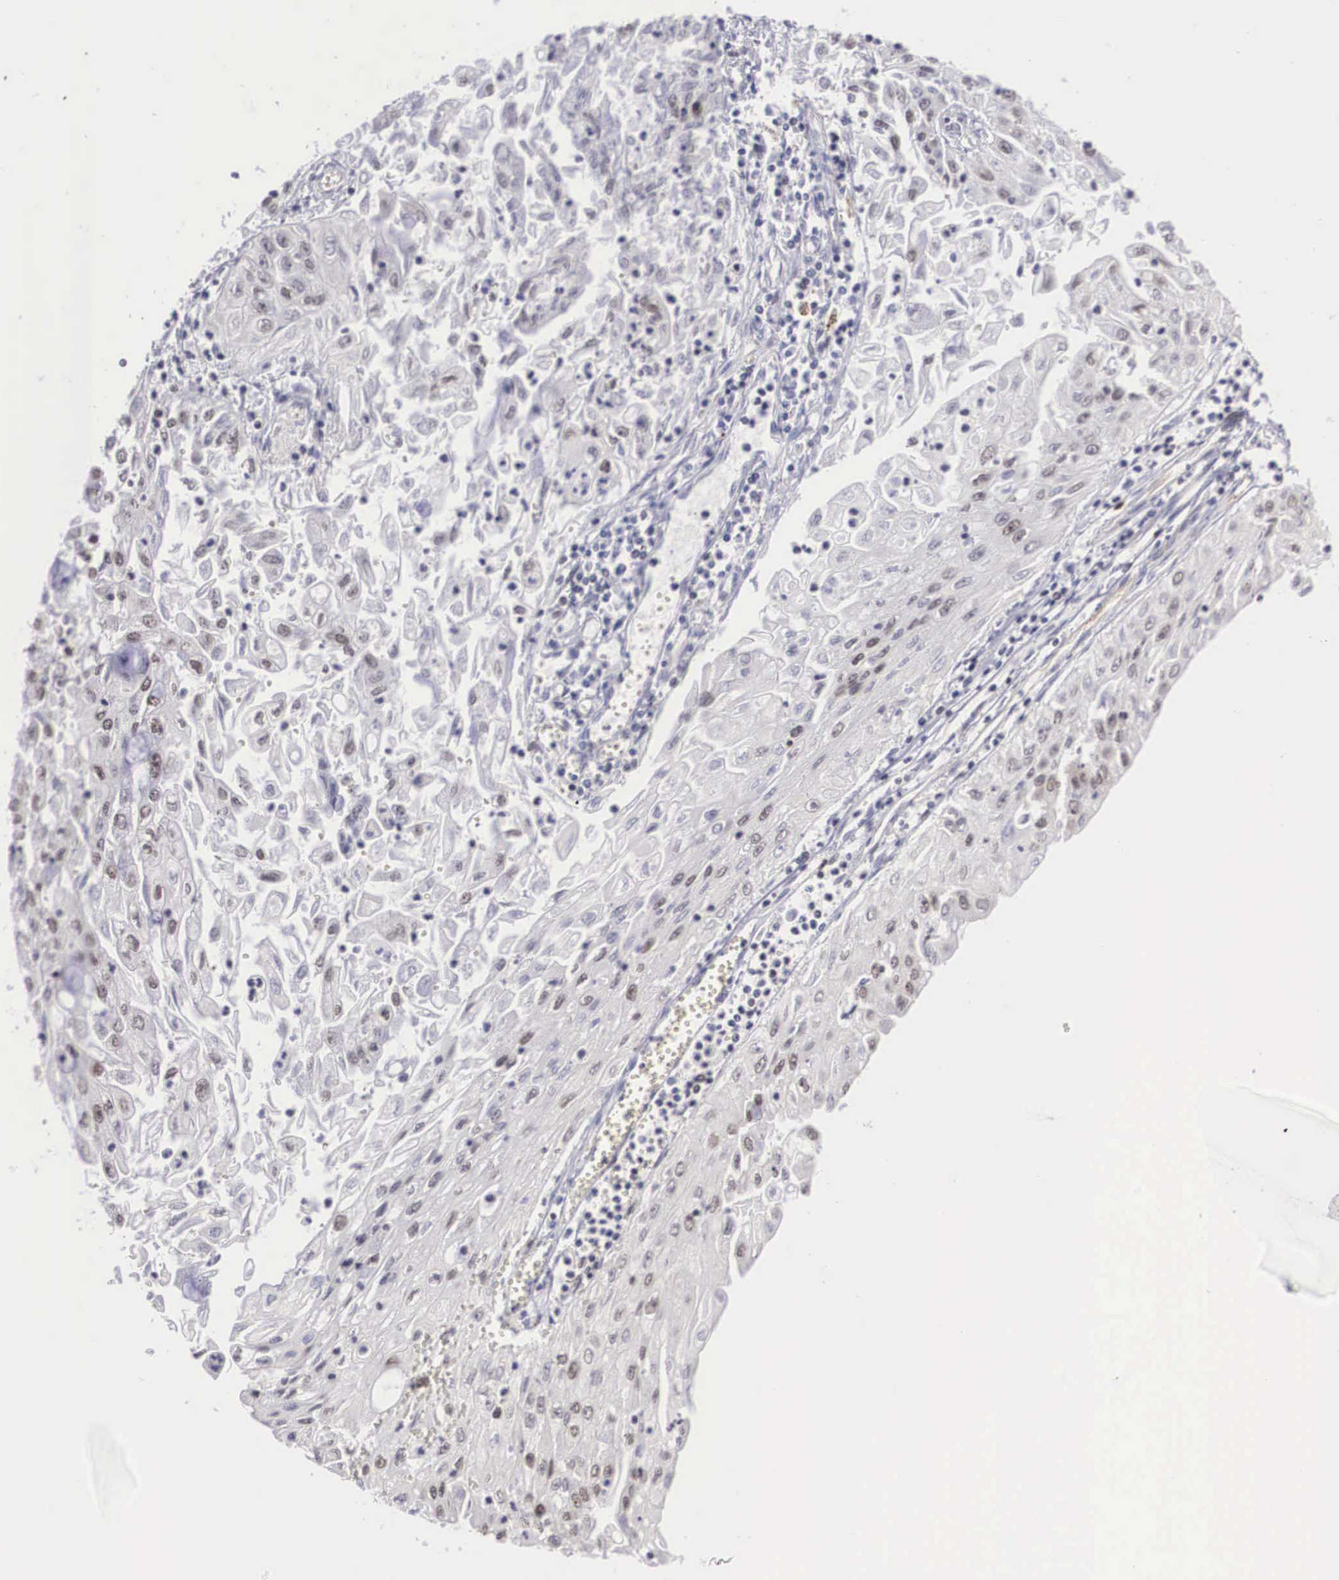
{"staining": {"intensity": "negative", "quantity": "none", "location": "none"}, "tissue": "endometrial cancer", "cell_type": "Tumor cells", "image_type": "cancer", "snomed": [{"axis": "morphology", "description": "Adenocarcinoma, NOS"}, {"axis": "topography", "description": "Endometrium"}], "caption": "Tumor cells are negative for brown protein staining in endometrial cancer. (DAB immunohistochemistry, high magnification).", "gene": "MORC2", "patient": {"sex": "female", "age": 75}}